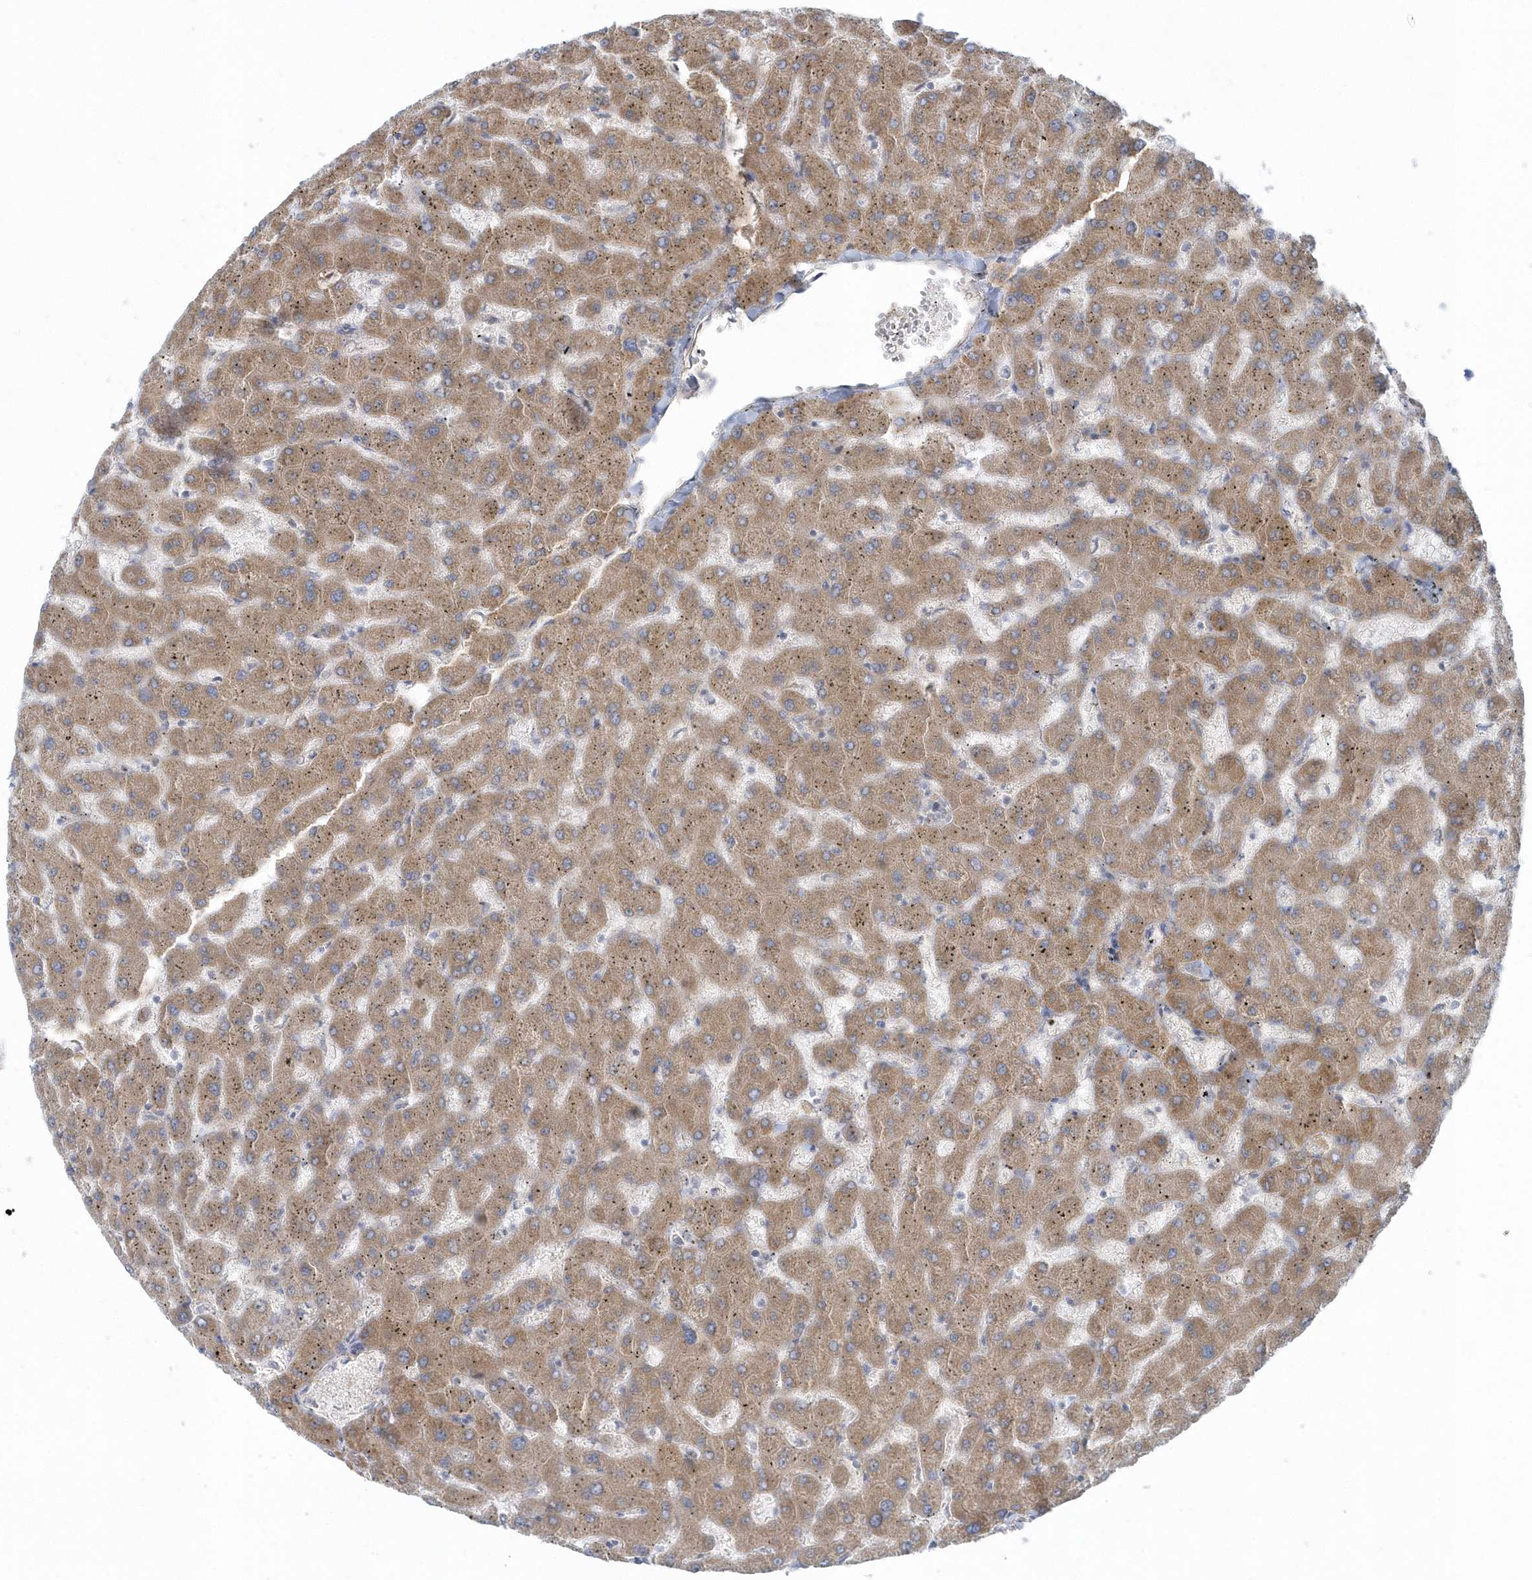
{"staining": {"intensity": "negative", "quantity": "none", "location": "none"}, "tissue": "liver", "cell_type": "Cholangiocytes", "image_type": "normal", "snomed": [{"axis": "morphology", "description": "Normal tissue, NOS"}, {"axis": "topography", "description": "Liver"}], "caption": "A high-resolution micrograph shows immunohistochemistry staining of unremarkable liver, which displays no significant positivity in cholangiocytes.", "gene": "GPR152", "patient": {"sex": "female", "age": 63}}